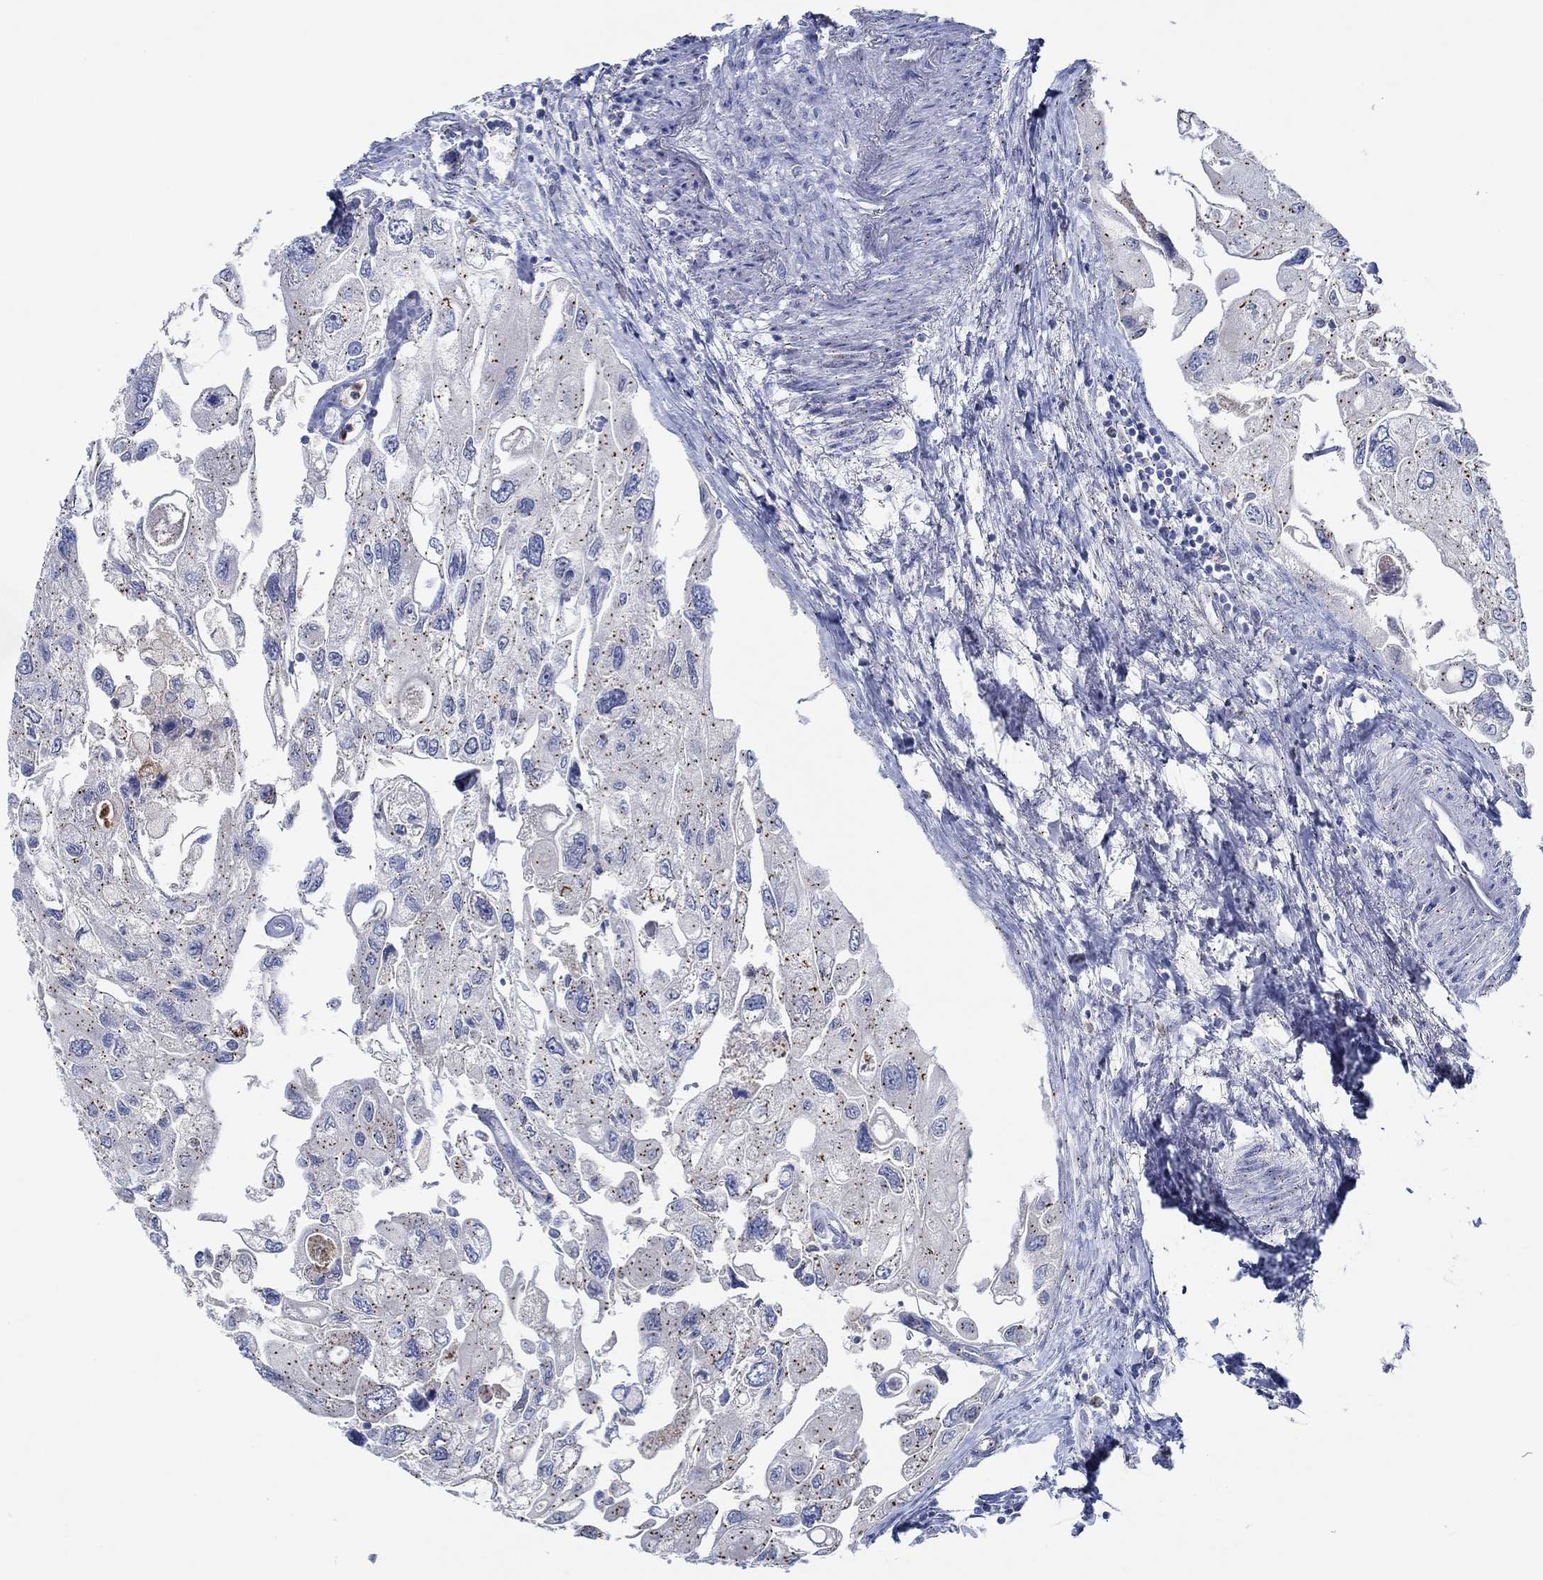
{"staining": {"intensity": "moderate", "quantity": "25%-75%", "location": "cytoplasmic/membranous"}, "tissue": "urothelial cancer", "cell_type": "Tumor cells", "image_type": "cancer", "snomed": [{"axis": "morphology", "description": "Urothelial carcinoma, High grade"}, {"axis": "topography", "description": "Urinary bladder"}], "caption": "Protein expression analysis of human urothelial cancer reveals moderate cytoplasmic/membranous staining in about 25%-75% of tumor cells.", "gene": "CPM", "patient": {"sex": "male", "age": 59}}